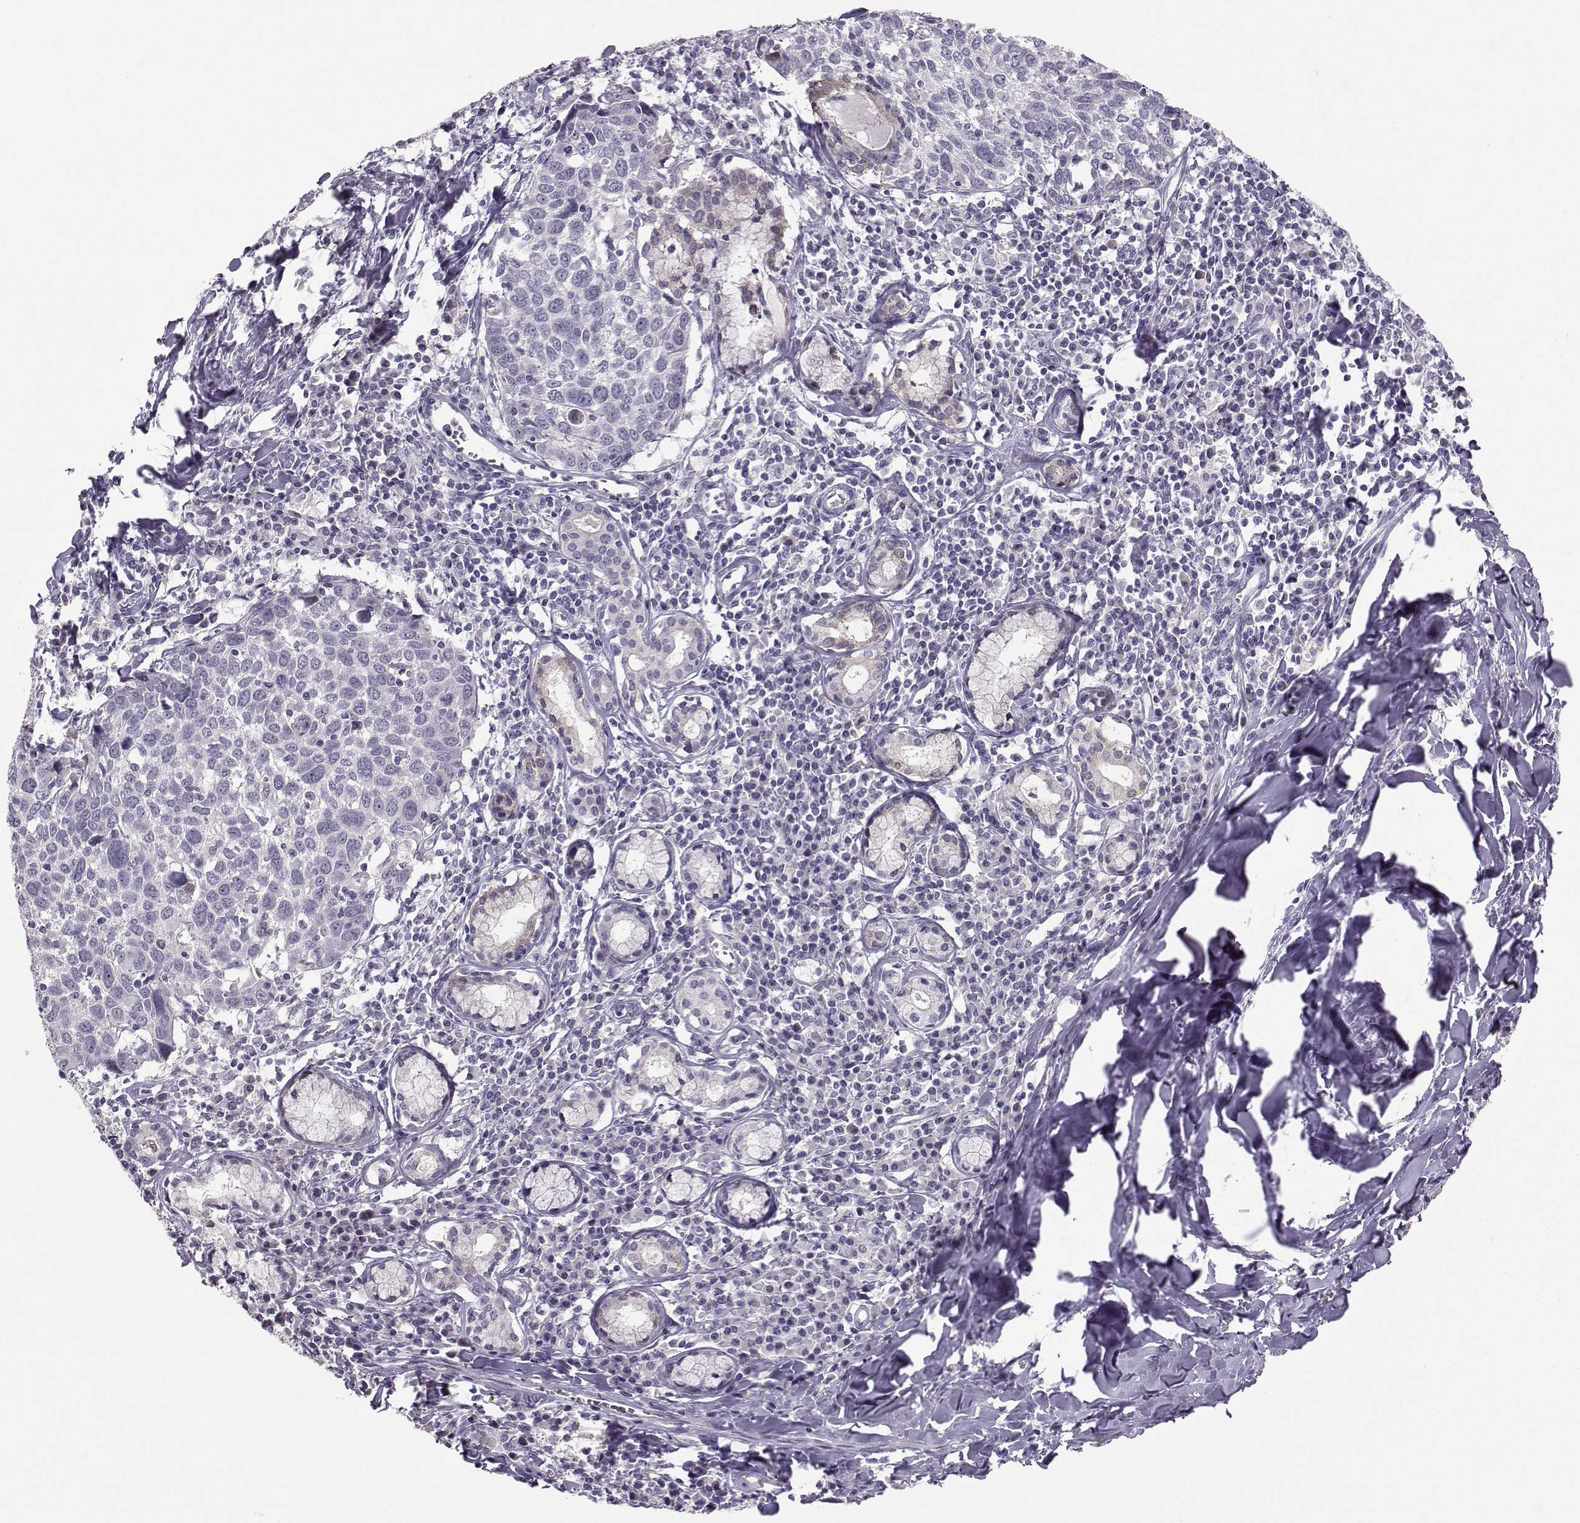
{"staining": {"intensity": "negative", "quantity": "none", "location": "none"}, "tissue": "lung cancer", "cell_type": "Tumor cells", "image_type": "cancer", "snomed": [{"axis": "morphology", "description": "Squamous cell carcinoma, NOS"}, {"axis": "topography", "description": "Lung"}], "caption": "Tumor cells show no significant protein staining in lung cancer (squamous cell carcinoma). (Brightfield microscopy of DAB immunohistochemistry at high magnification).", "gene": "PKP2", "patient": {"sex": "male", "age": 57}}